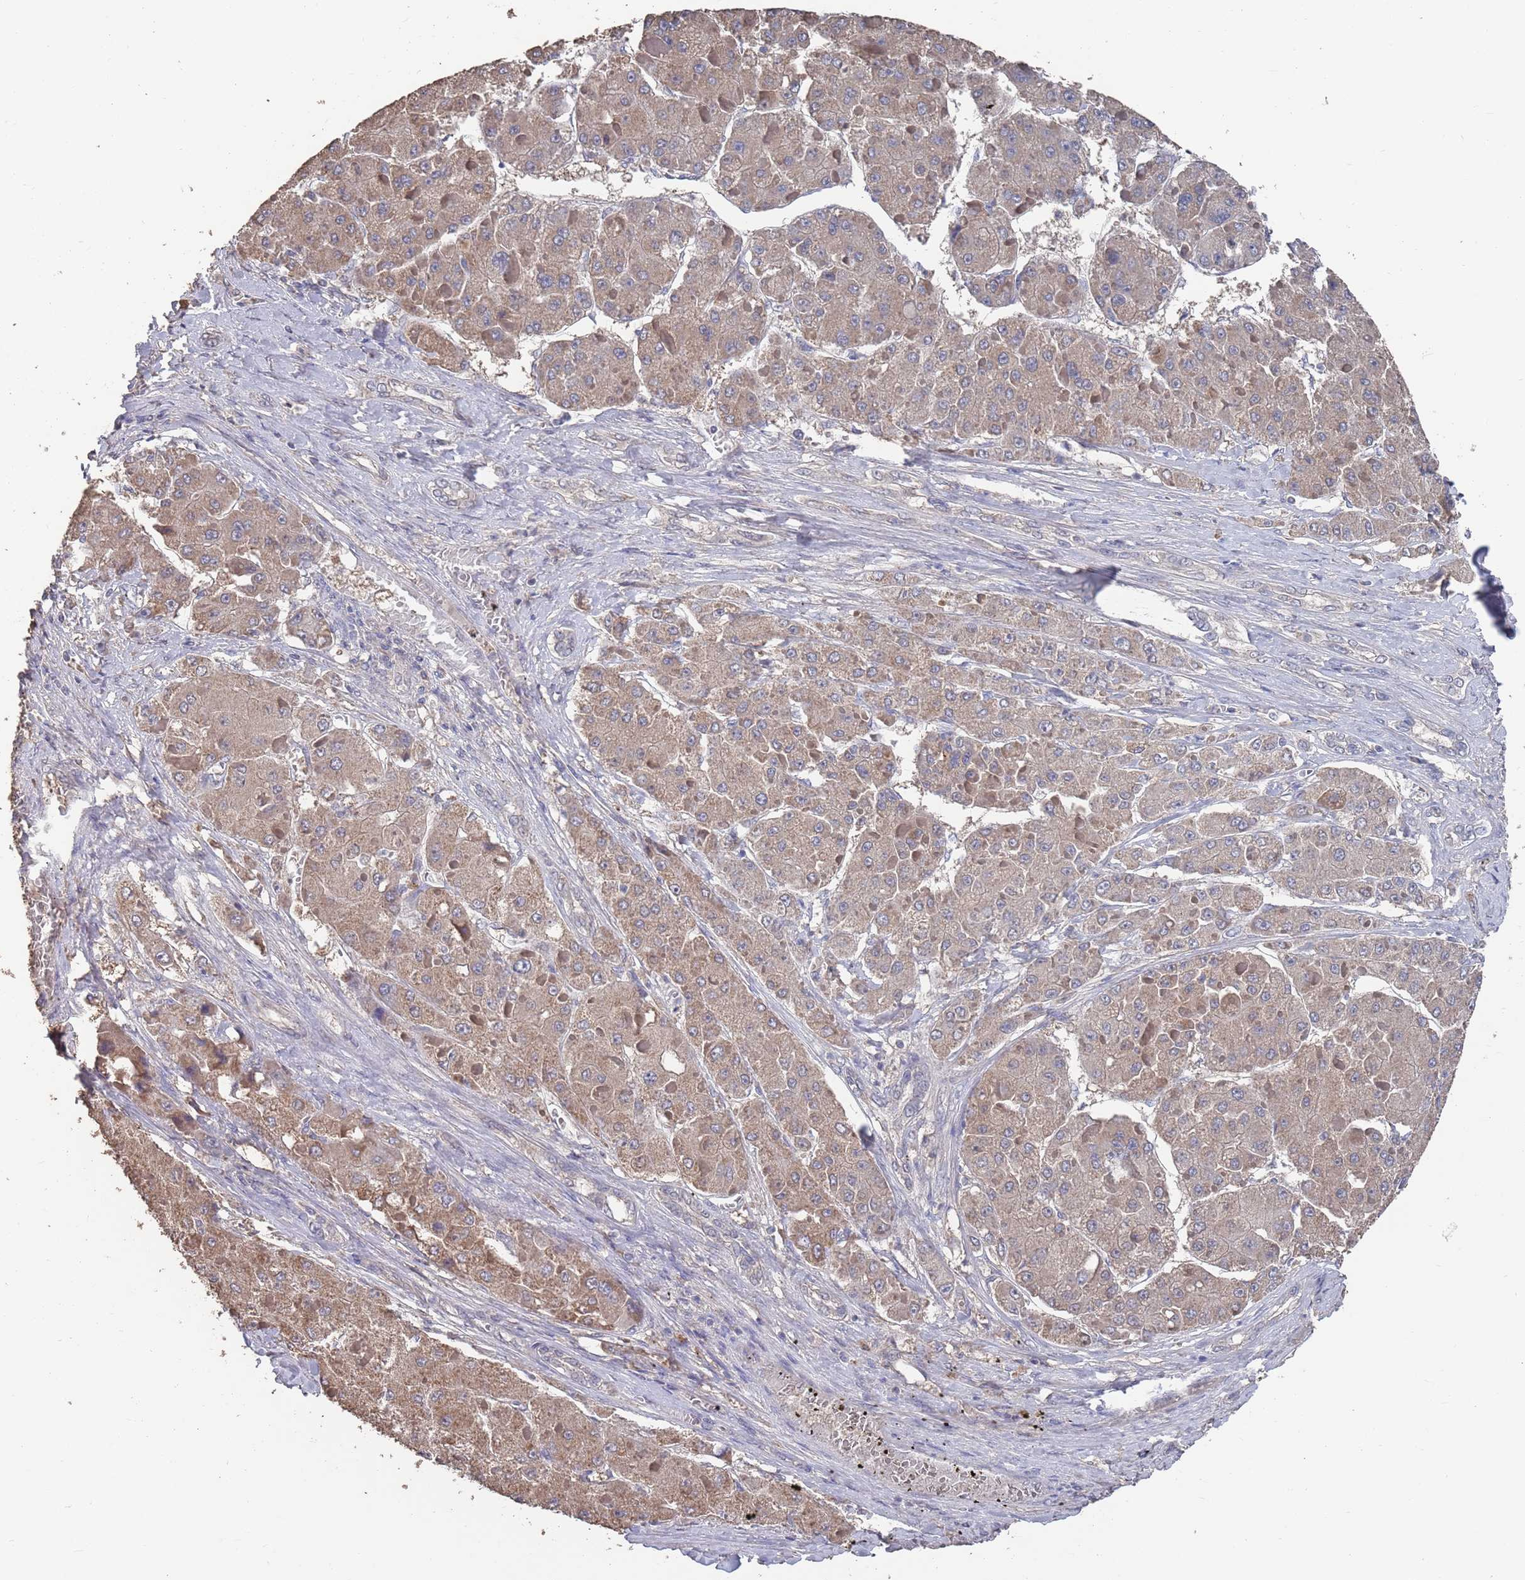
{"staining": {"intensity": "moderate", "quantity": ">75%", "location": "cytoplasmic/membranous"}, "tissue": "liver cancer", "cell_type": "Tumor cells", "image_type": "cancer", "snomed": [{"axis": "morphology", "description": "Carcinoma, Hepatocellular, NOS"}, {"axis": "topography", "description": "Liver"}], "caption": "A high-resolution micrograph shows immunohistochemistry staining of liver cancer (hepatocellular carcinoma), which shows moderate cytoplasmic/membranous staining in approximately >75% of tumor cells.", "gene": "BTBD18", "patient": {"sex": "female", "age": 73}}